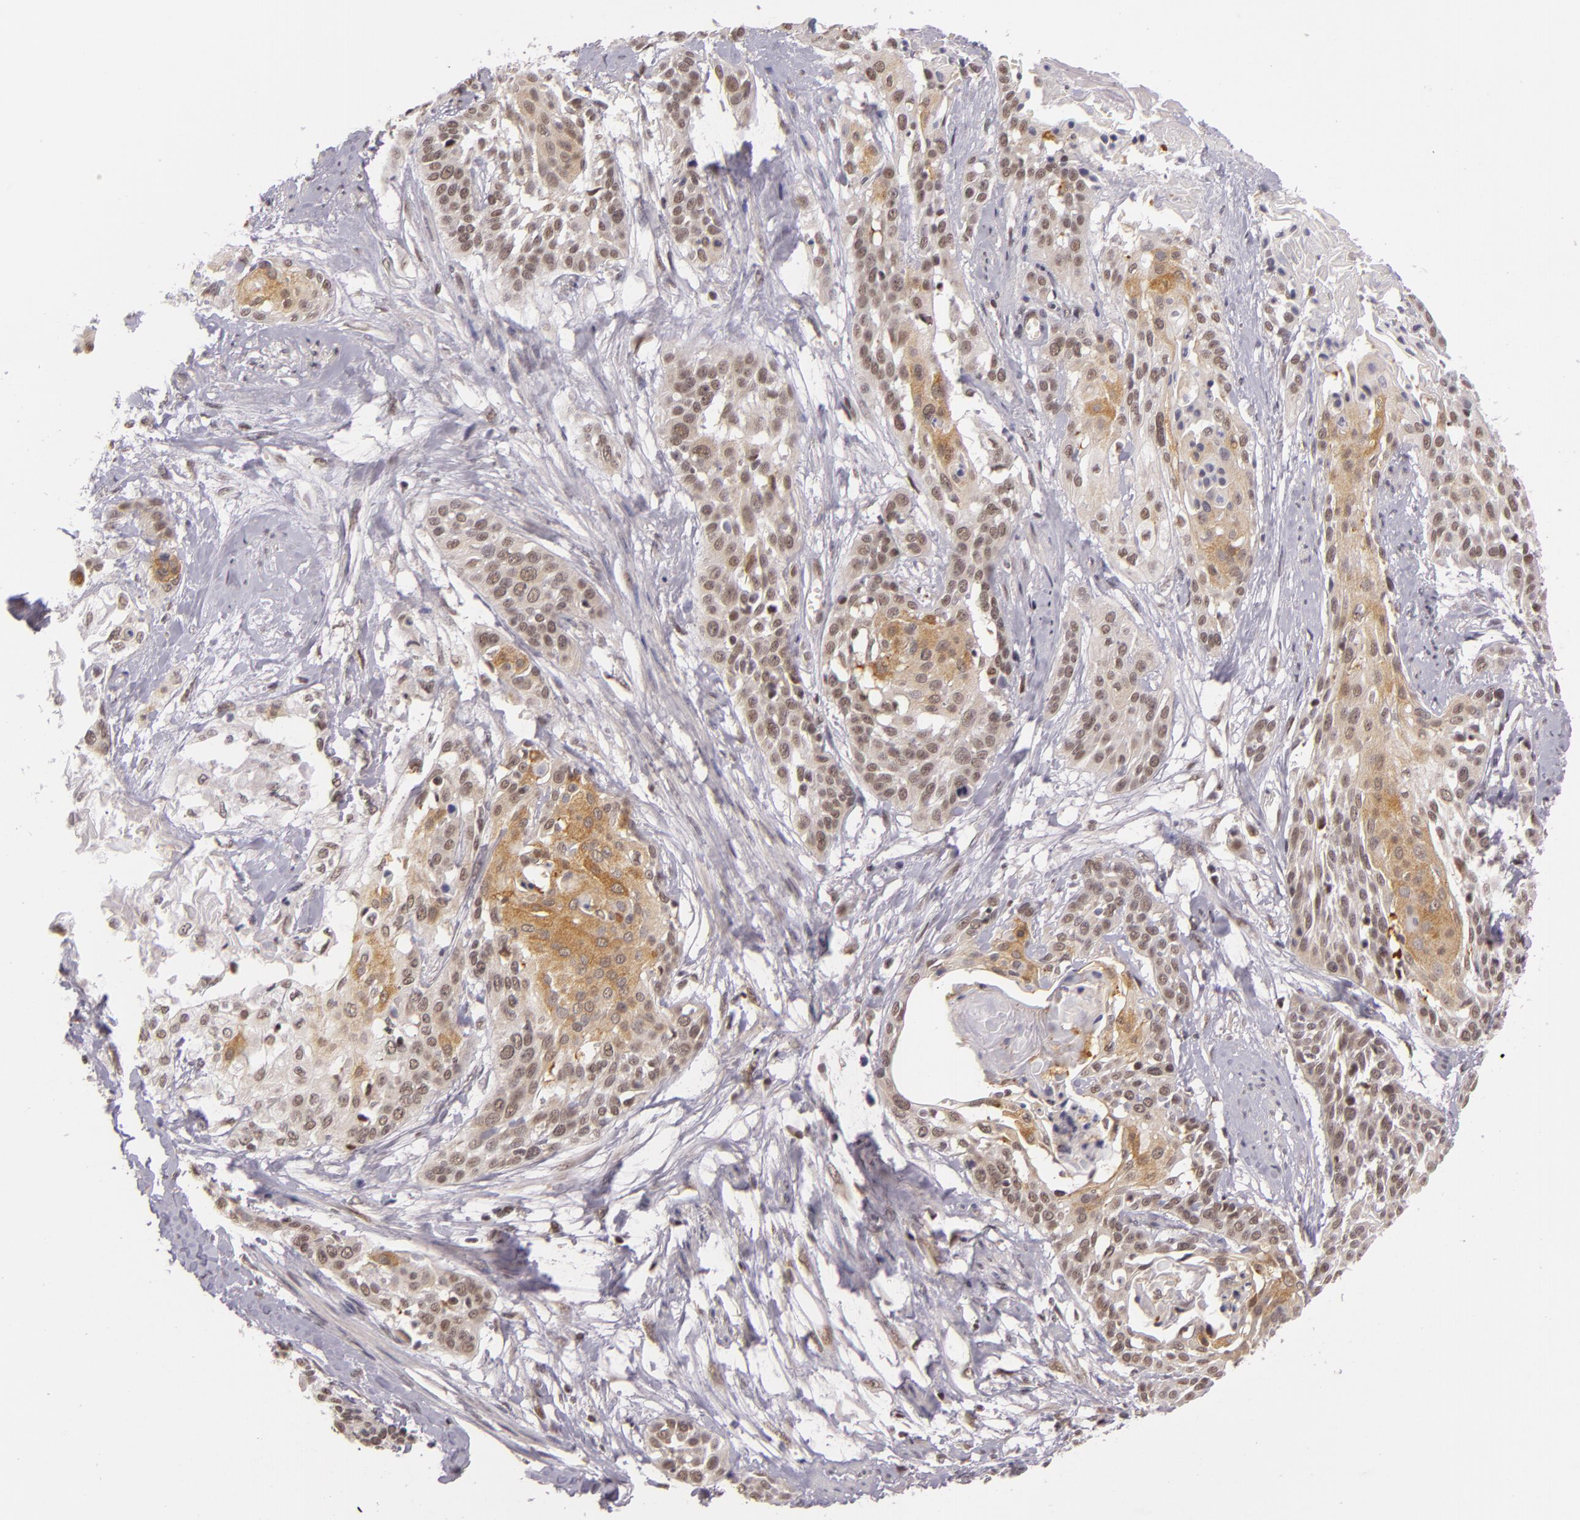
{"staining": {"intensity": "moderate", "quantity": "<25%", "location": "cytoplasmic/membranous,nuclear"}, "tissue": "cervical cancer", "cell_type": "Tumor cells", "image_type": "cancer", "snomed": [{"axis": "morphology", "description": "Squamous cell carcinoma, NOS"}, {"axis": "topography", "description": "Cervix"}], "caption": "Immunohistochemistry (IHC) image of human squamous cell carcinoma (cervical) stained for a protein (brown), which demonstrates low levels of moderate cytoplasmic/membranous and nuclear staining in approximately <25% of tumor cells.", "gene": "ALX1", "patient": {"sex": "female", "age": 57}}